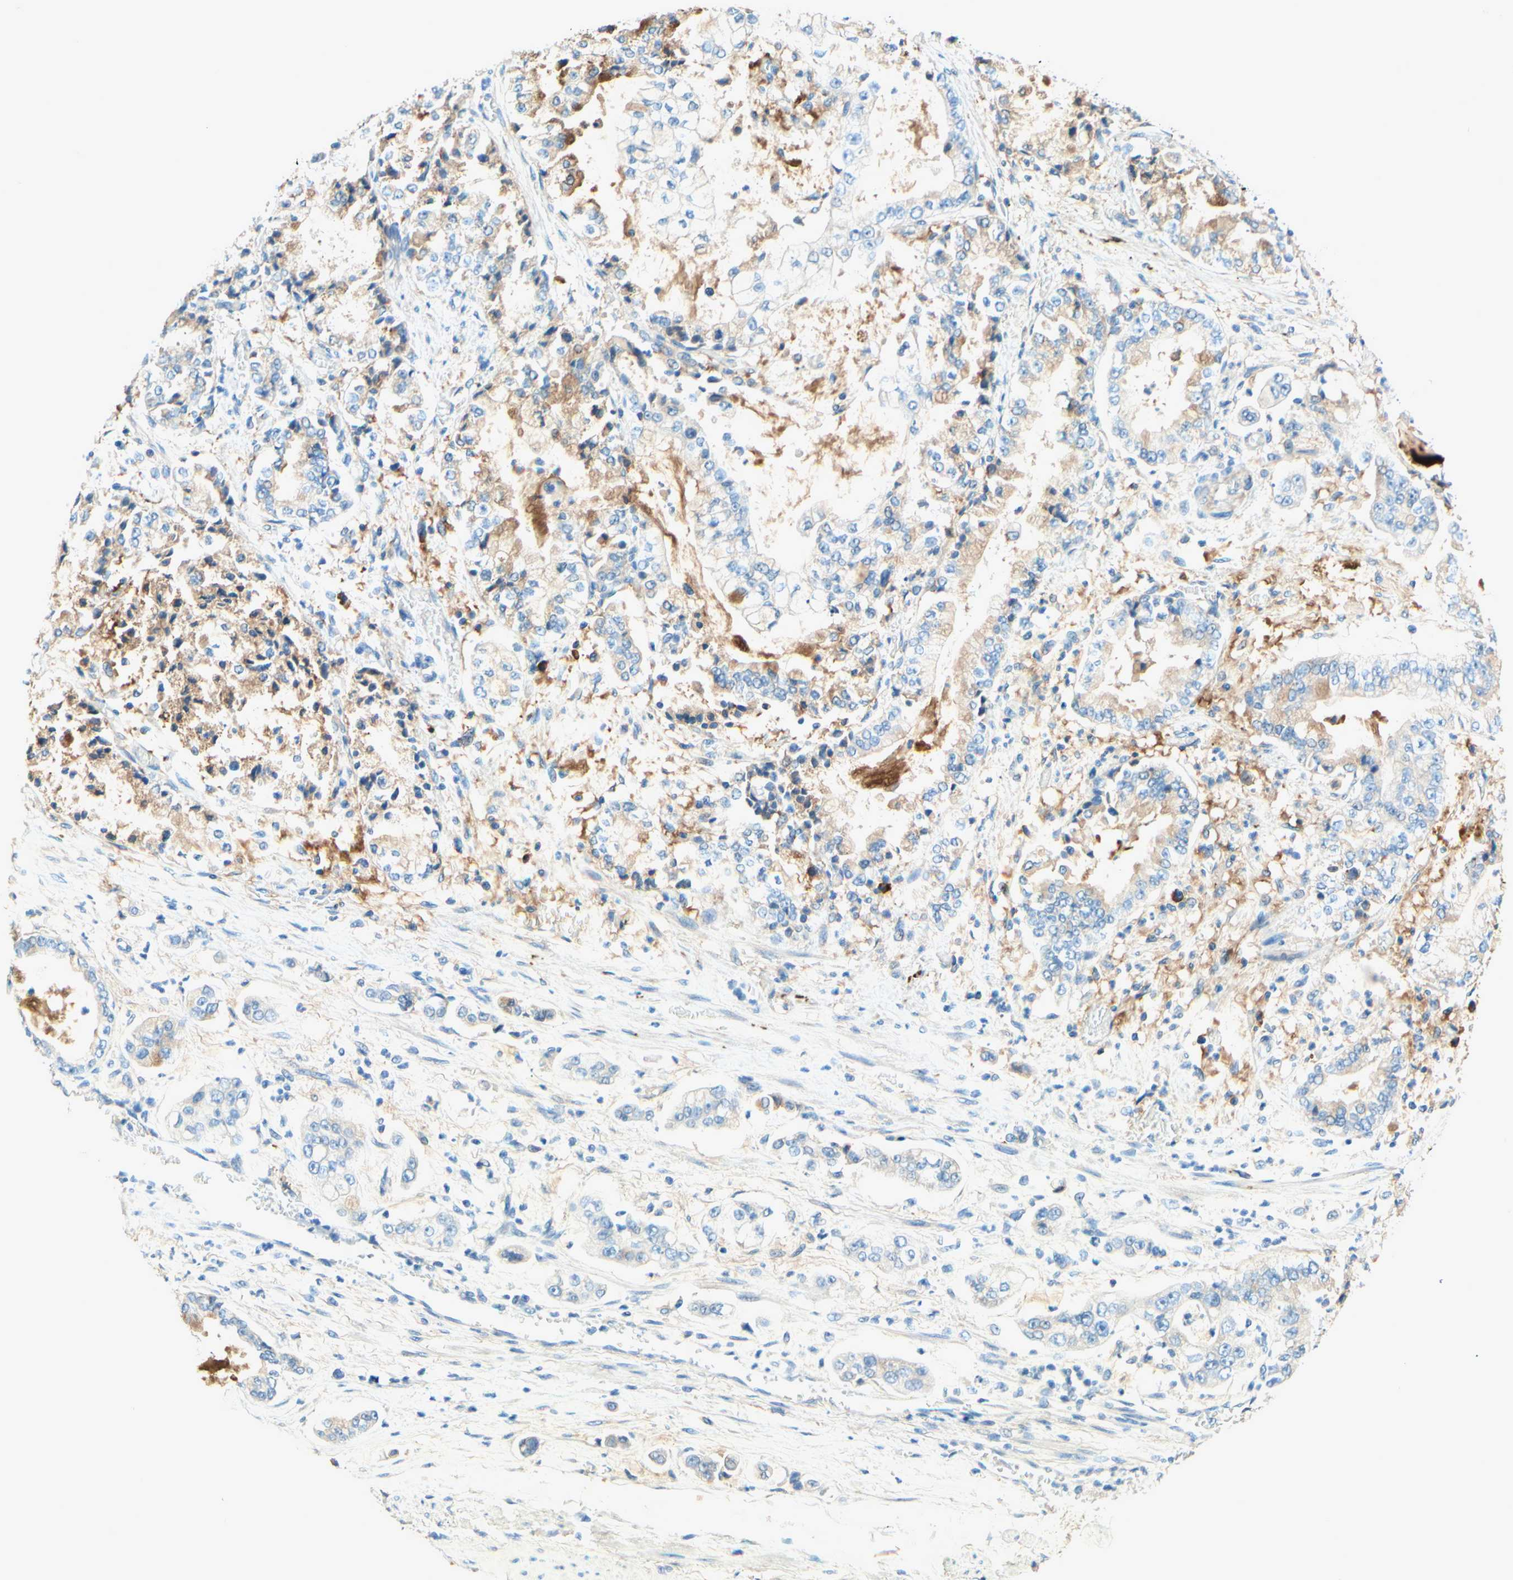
{"staining": {"intensity": "weak", "quantity": "25%-75%", "location": "cytoplasmic/membranous"}, "tissue": "stomach cancer", "cell_type": "Tumor cells", "image_type": "cancer", "snomed": [{"axis": "morphology", "description": "Adenocarcinoma, NOS"}, {"axis": "topography", "description": "Stomach"}], "caption": "This image displays stomach cancer stained with immunohistochemistry (IHC) to label a protein in brown. The cytoplasmic/membranous of tumor cells show weak positivity for the protein. Nuclei are counter-stained blue.", "gene": "PASD1", "patient": {"sex": "male", "age": 76}}